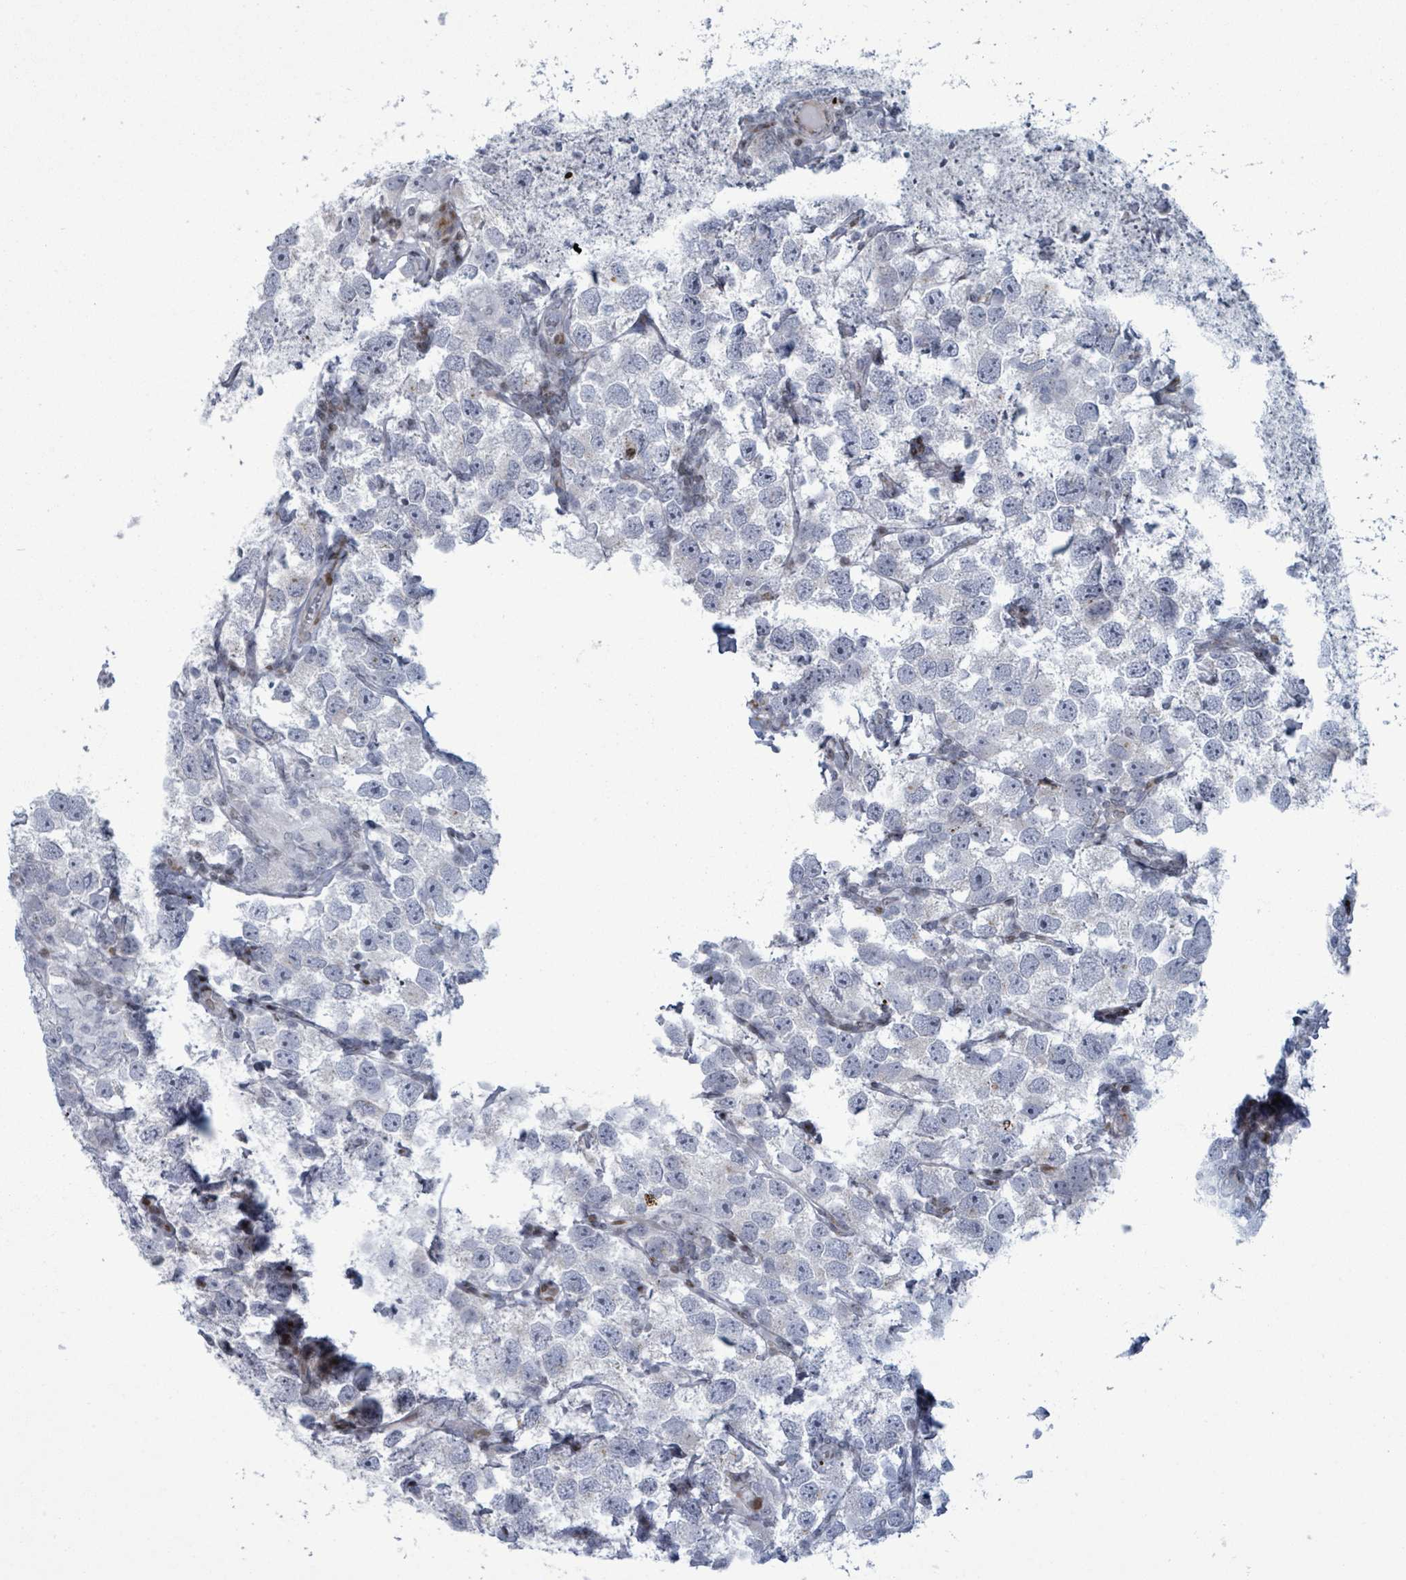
{"staining": {"intensity": "negative", "quantity": "none", "location": "none"}, "tissue": "testis cancer", "cell_type": "Tumor cells", "image_type": "cancer", "snomed": [{"axis": "morphology", "description": "Seminoma, NOS"}, {"axis": "topography", "description": "Testis"}], "caption": "There is no significant expression in tumor cells of testis cancer (seminoma).", "gene": "FNDC4", "patient": {"sex": "male", "age": 26}}